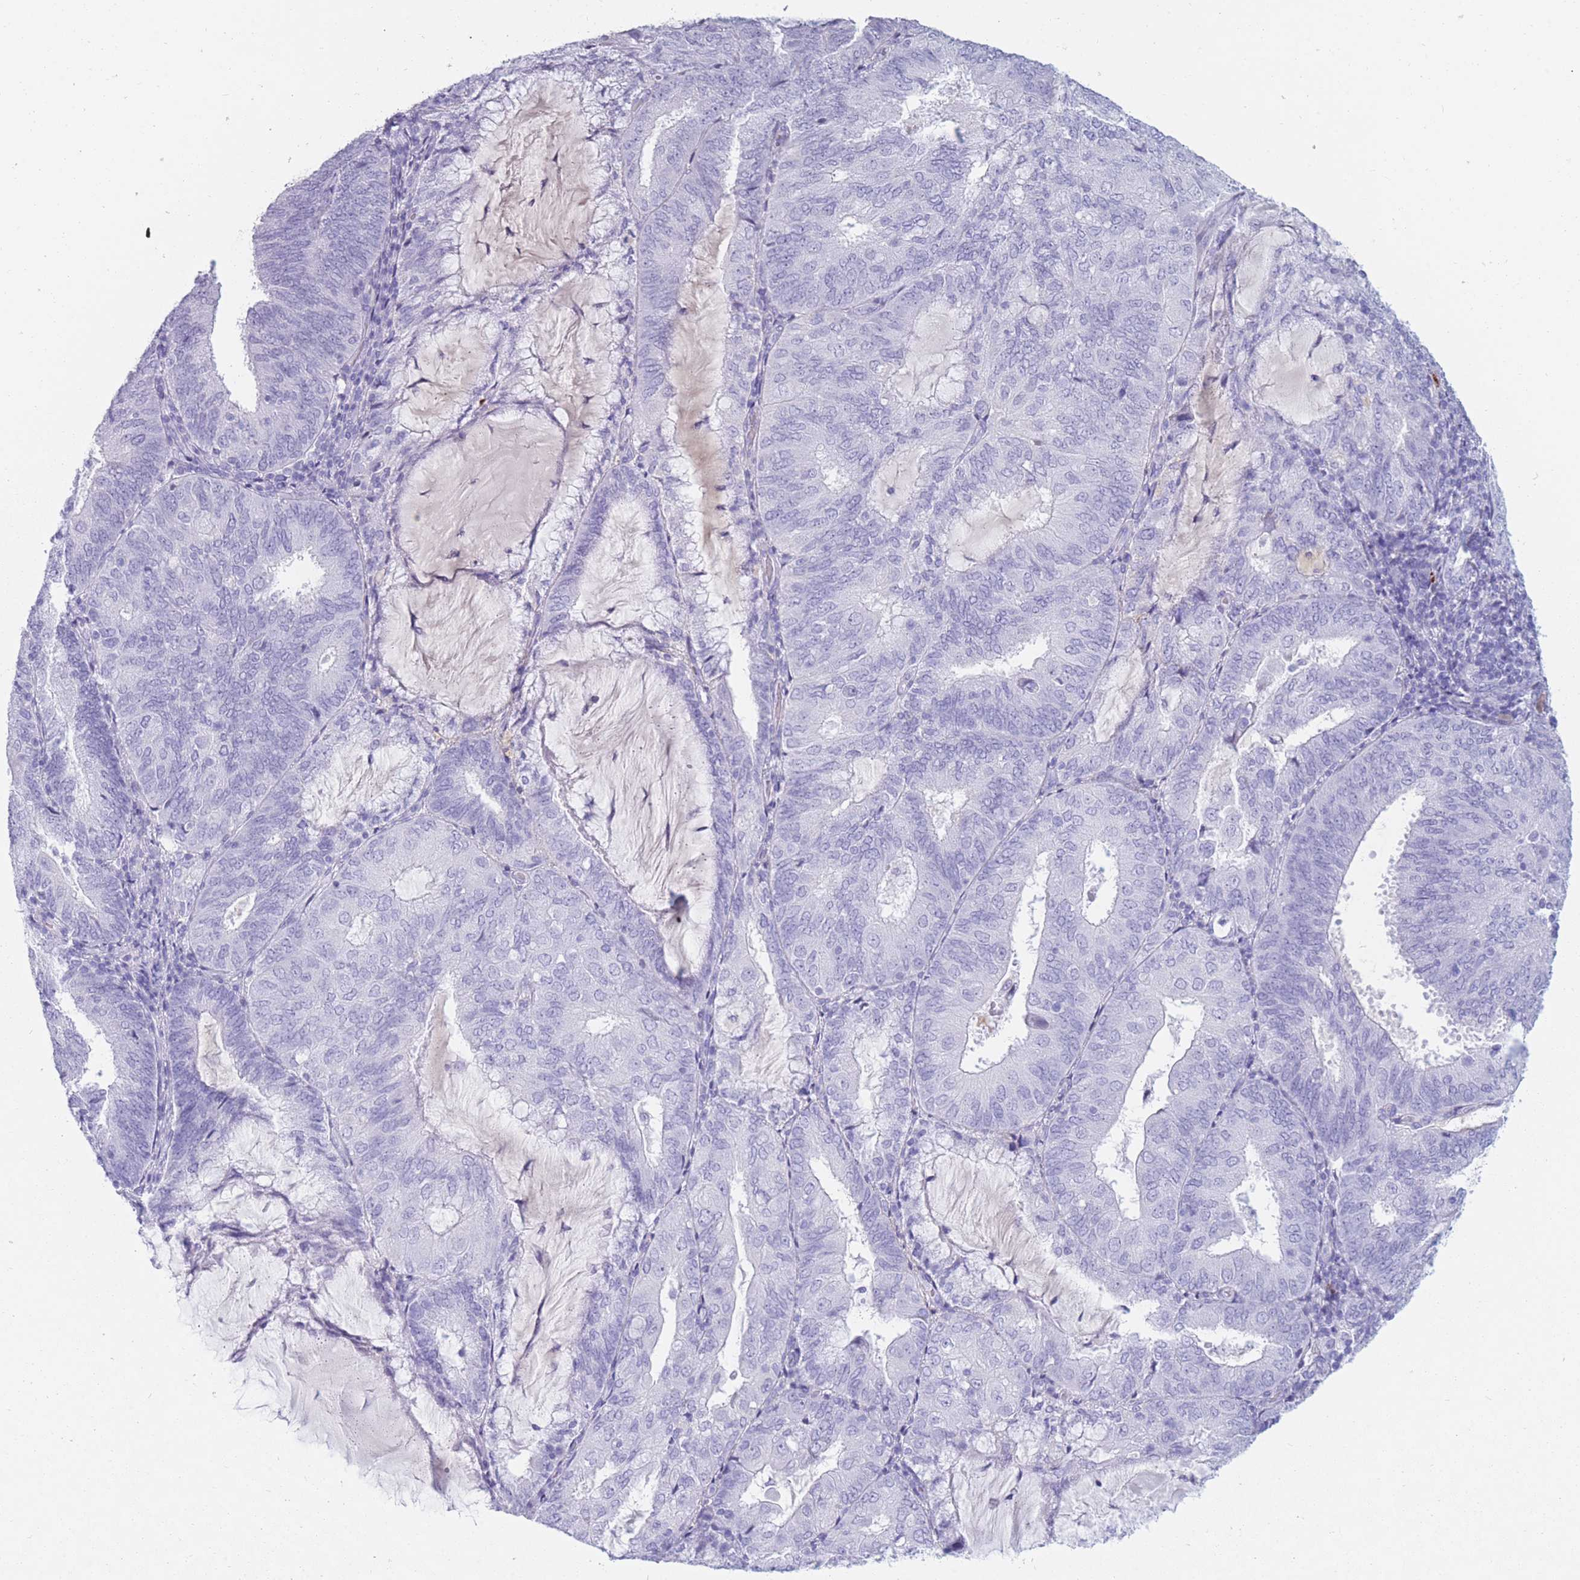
{"staining": {"intensity": "negative", "quantity": "none", "location": "none"}, "tissue": "endometrial cancer", "cell_type": "Tumor cells", "image_type": "cancer", "snomed": [{"axis": "morphology", "description": "Adenocarcinoma, NOS"}, {"axis": "topography", "description": "Endometrium"}], "caption": "An immunohistochemistry histopathology image of endometrial adenocarcinoma is shown. There is no staining in tumor cells of endometrial adenocarcinoma. (Brightfield microscopy of DAB (3,3'-diaminobenzidine) immunohistochemistry at high magnification).", "gene": "TNFSF11", "patient": {"sex": "female", "age": 81}}